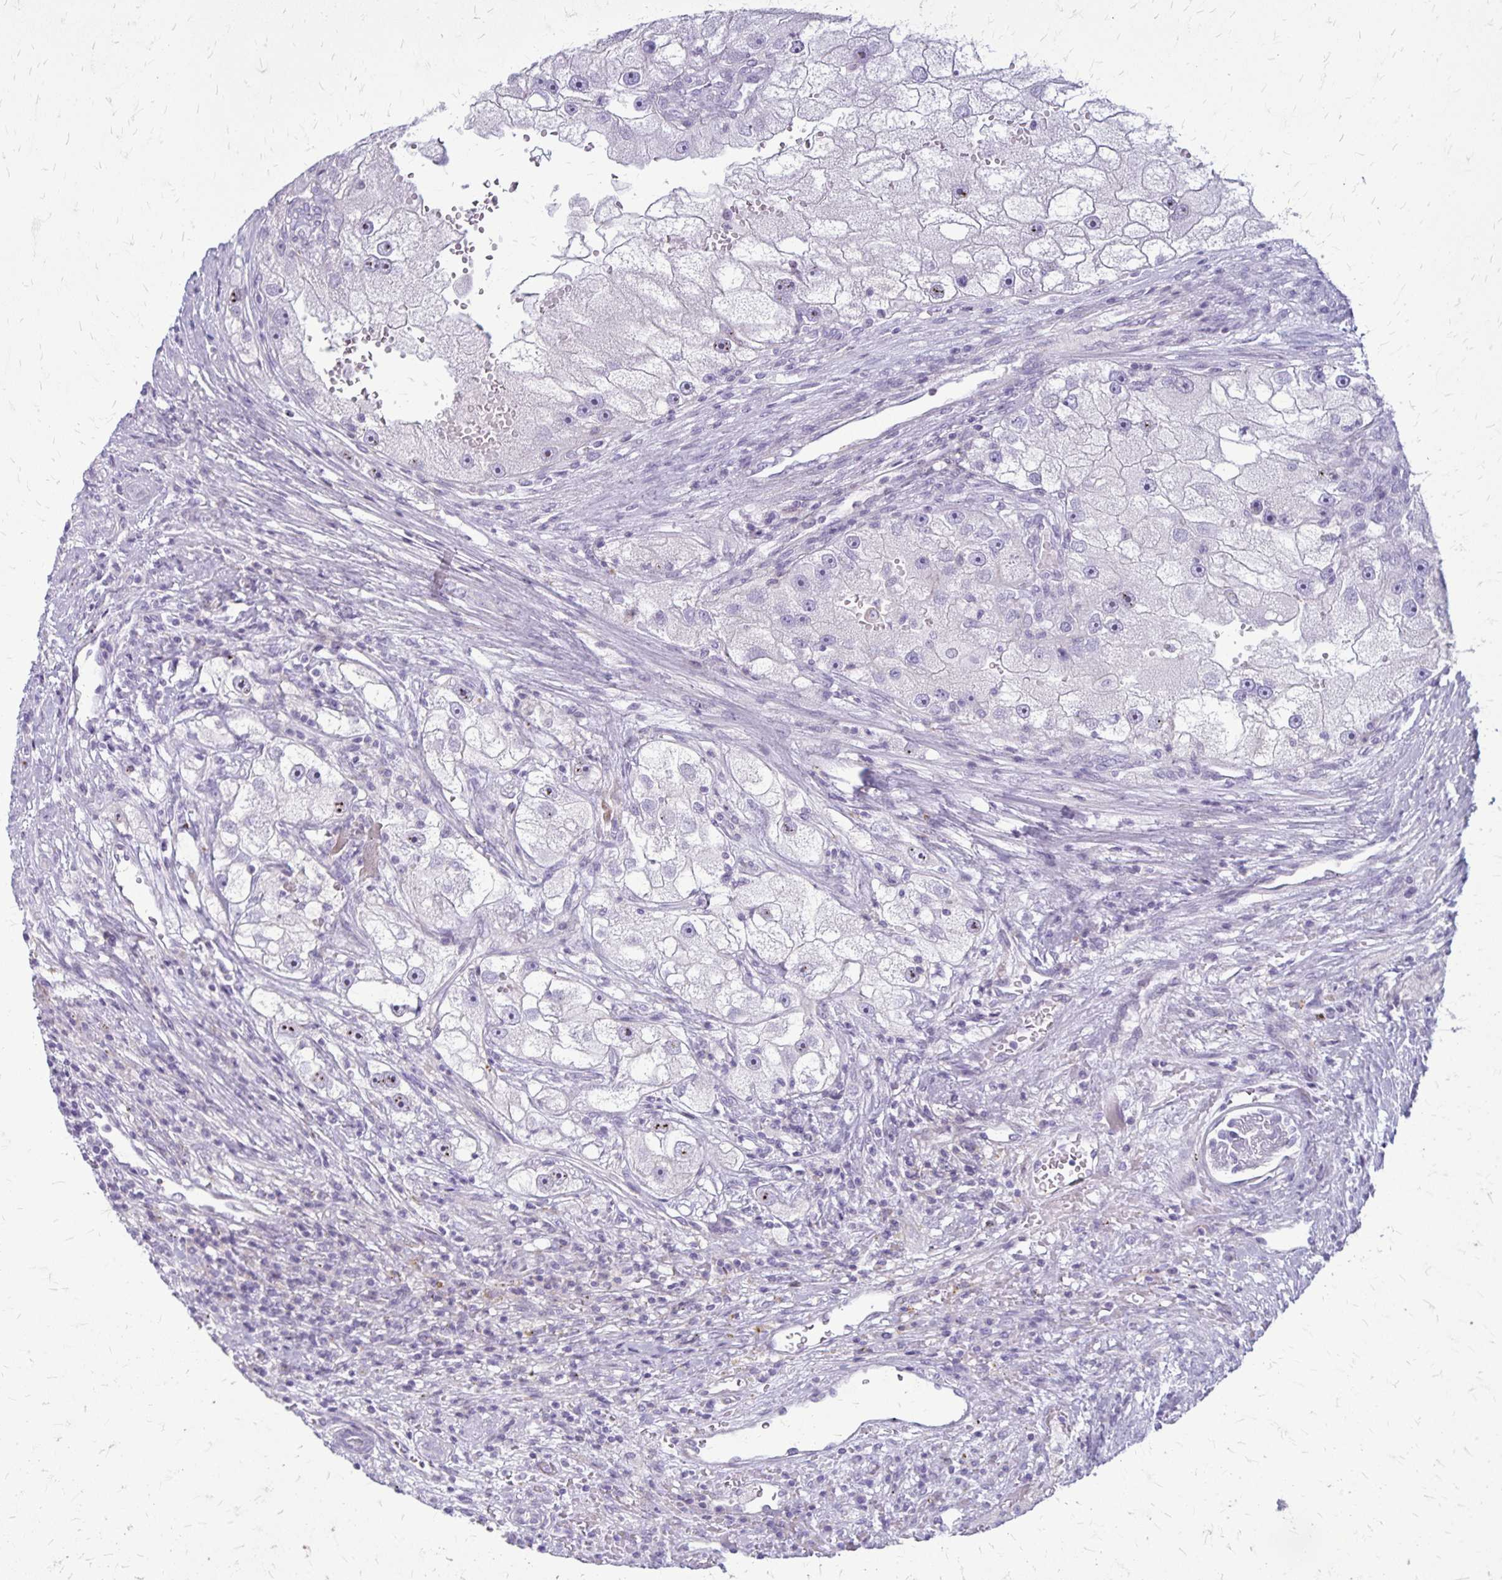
{"staining": {"intensity": "negative", "quantity": "none", "location": "none"}, "tissue": "renal cancer", "cell_type": "Tumor cells", "image_type": "cancer", "snomed": [{"axis": "morphology", "description": "Adenocarcinoma, NOS"}, {"axis": "topography", "description": "Kidney"}], "caption": "Immunohistochemistry photomicrograph of neoplastic tissue: adenocarcinoma (renal) stained with DAB (3,3'-diaminobenzidine) demonstrates no significant protein expression in tumor cells.", "gene": "GP9", "patient": {"sex": "male", "age": 63}}